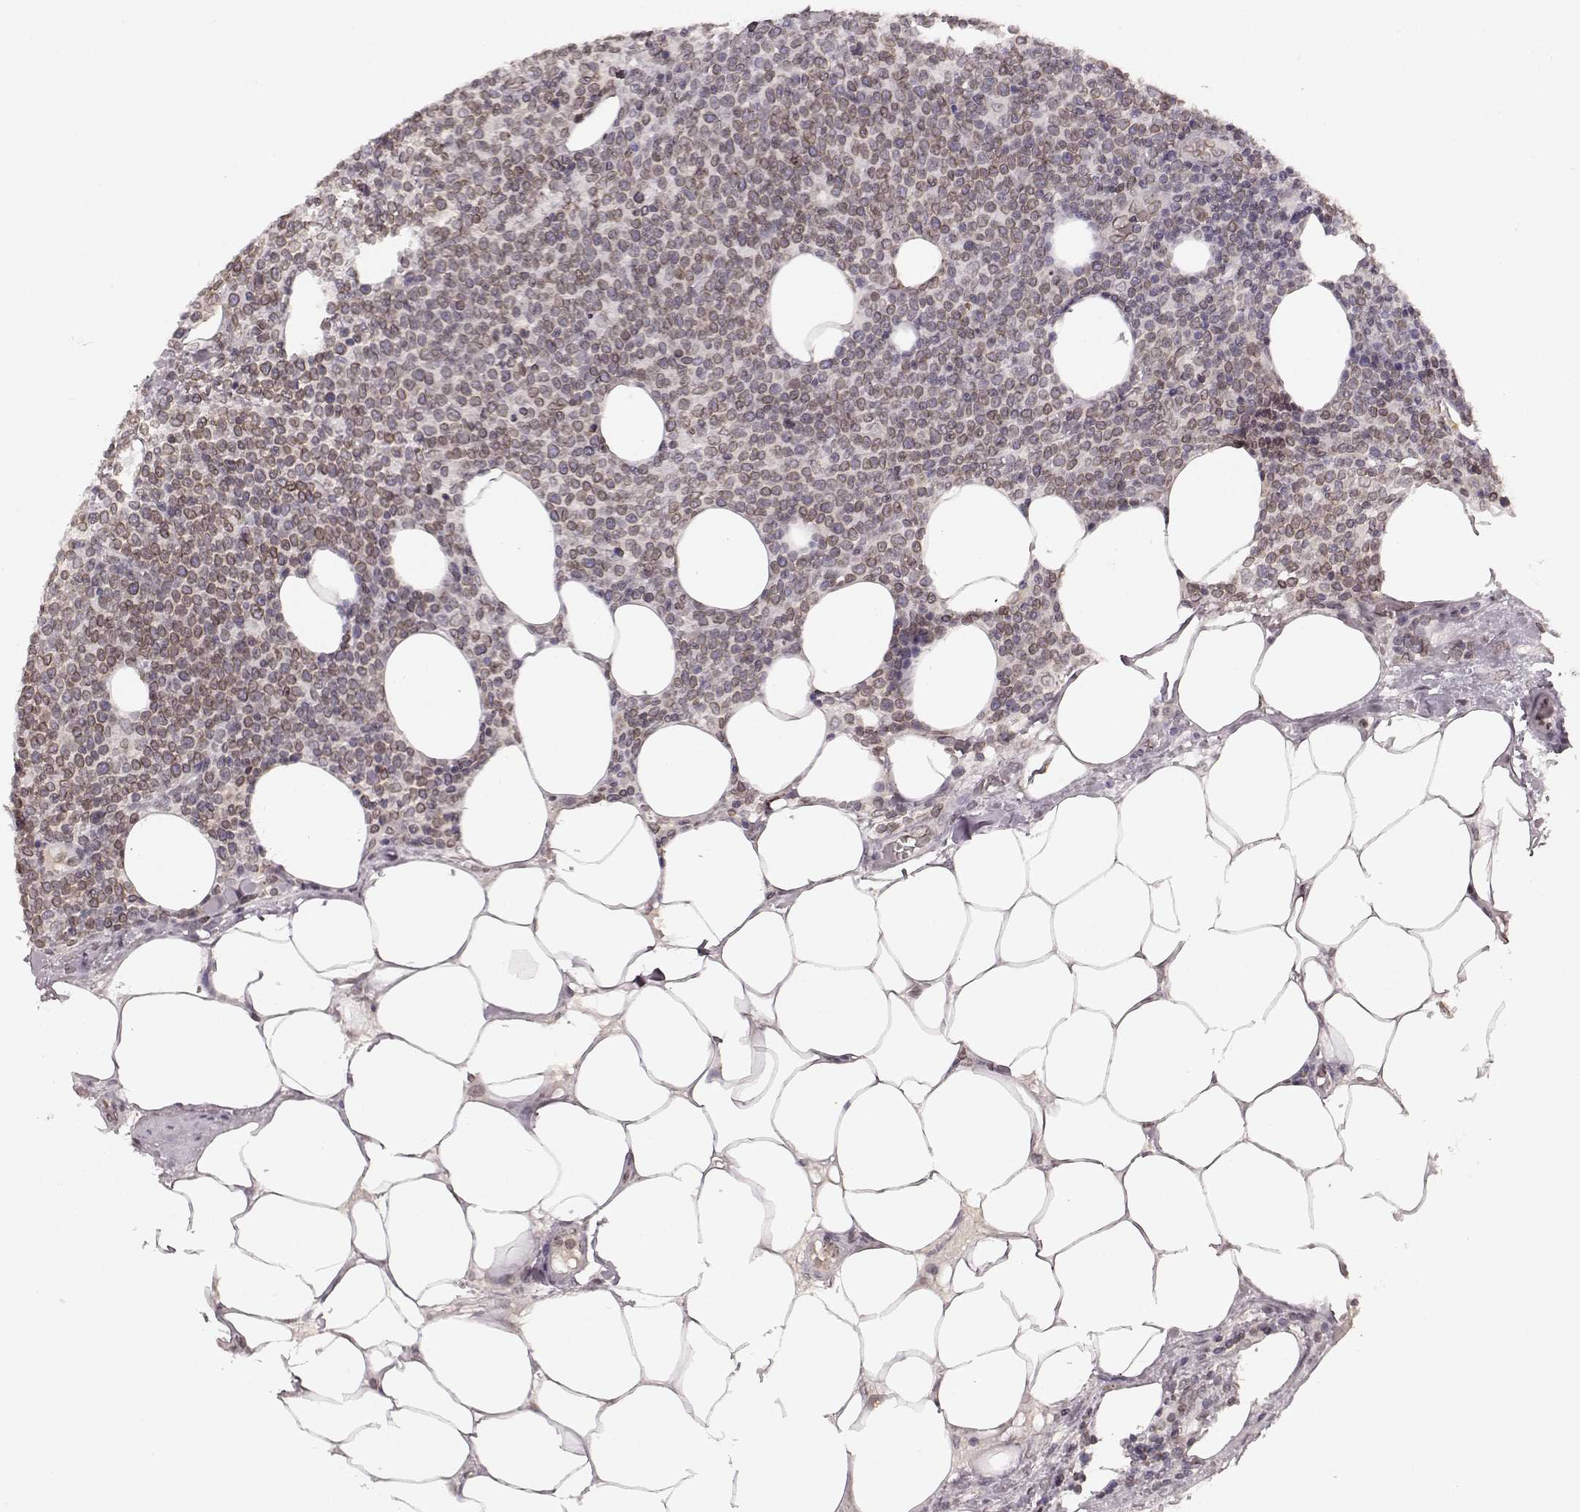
{"staining": {"intensity": "moderate", "quantity": ">75%", "location": "cytoplasmic/membranous,nuclear"}, "tissue": "lymphoma", "cell_type": "Tumor cells", "image_type": "cancer", "snomed": [{"axis": "morphology", "description": "Malignant lymphoma, non-Hodgkin's type, High grade"}, {"axis": "topography", "description": "Lymph node"}], "caption": "Immunohistochemistry staining of lymphoma, which shows medium levels of moderate cytoplasmic/membranous and nuclear expression in approximately >75% of tumor cells indicating moderate cytoplasmic/membranous and nuclear protein staining. The staining was performed using DAB (brown) for protein detection and nuclei were counterstained in hematoxylin (blue).", "gene": "DCAF12", "patient": {"sex": "male", "age": 61}}